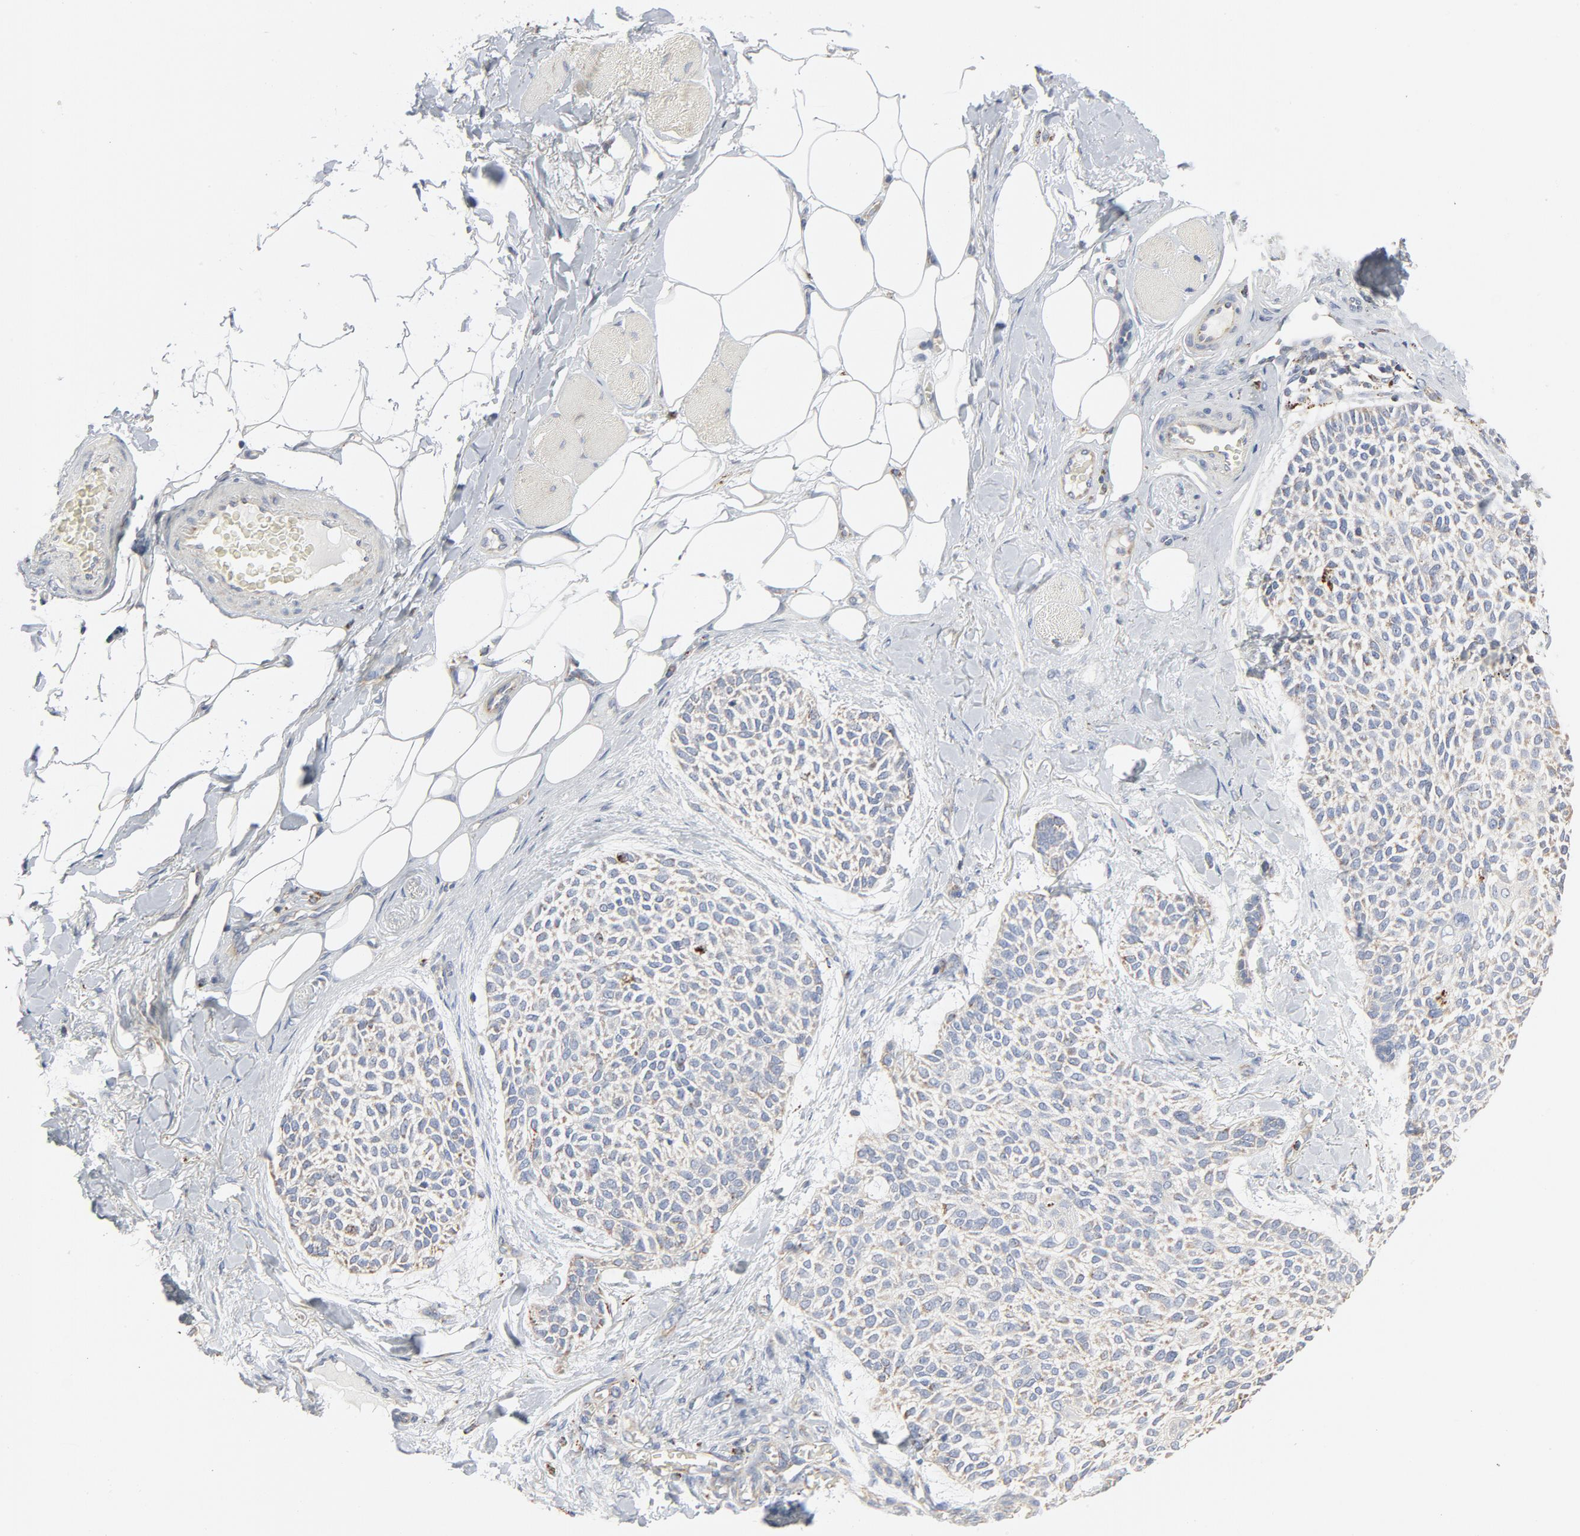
{"staining": {"intensity": "weak", "quantity": "<25%", "location": "cytoplasmic/membranous"}, "tissue": "skin cancer", "cell_type": "Tumor cells", "image_type": "cancer", "snomed": [{"axis": "morphology", "description": "Normal tissue, NOS"}, {"axis": "morphology", "description": "Basal cell carcinoma"}, {"axis": "topography", "description": "Skin"}], "caption": "Human skin basal cell carcinoma stained for a protein using IHC demonstrates no expression in tumor cells.", "gene": "SETD3", "patient": {"sex": "female", "age": 70}}